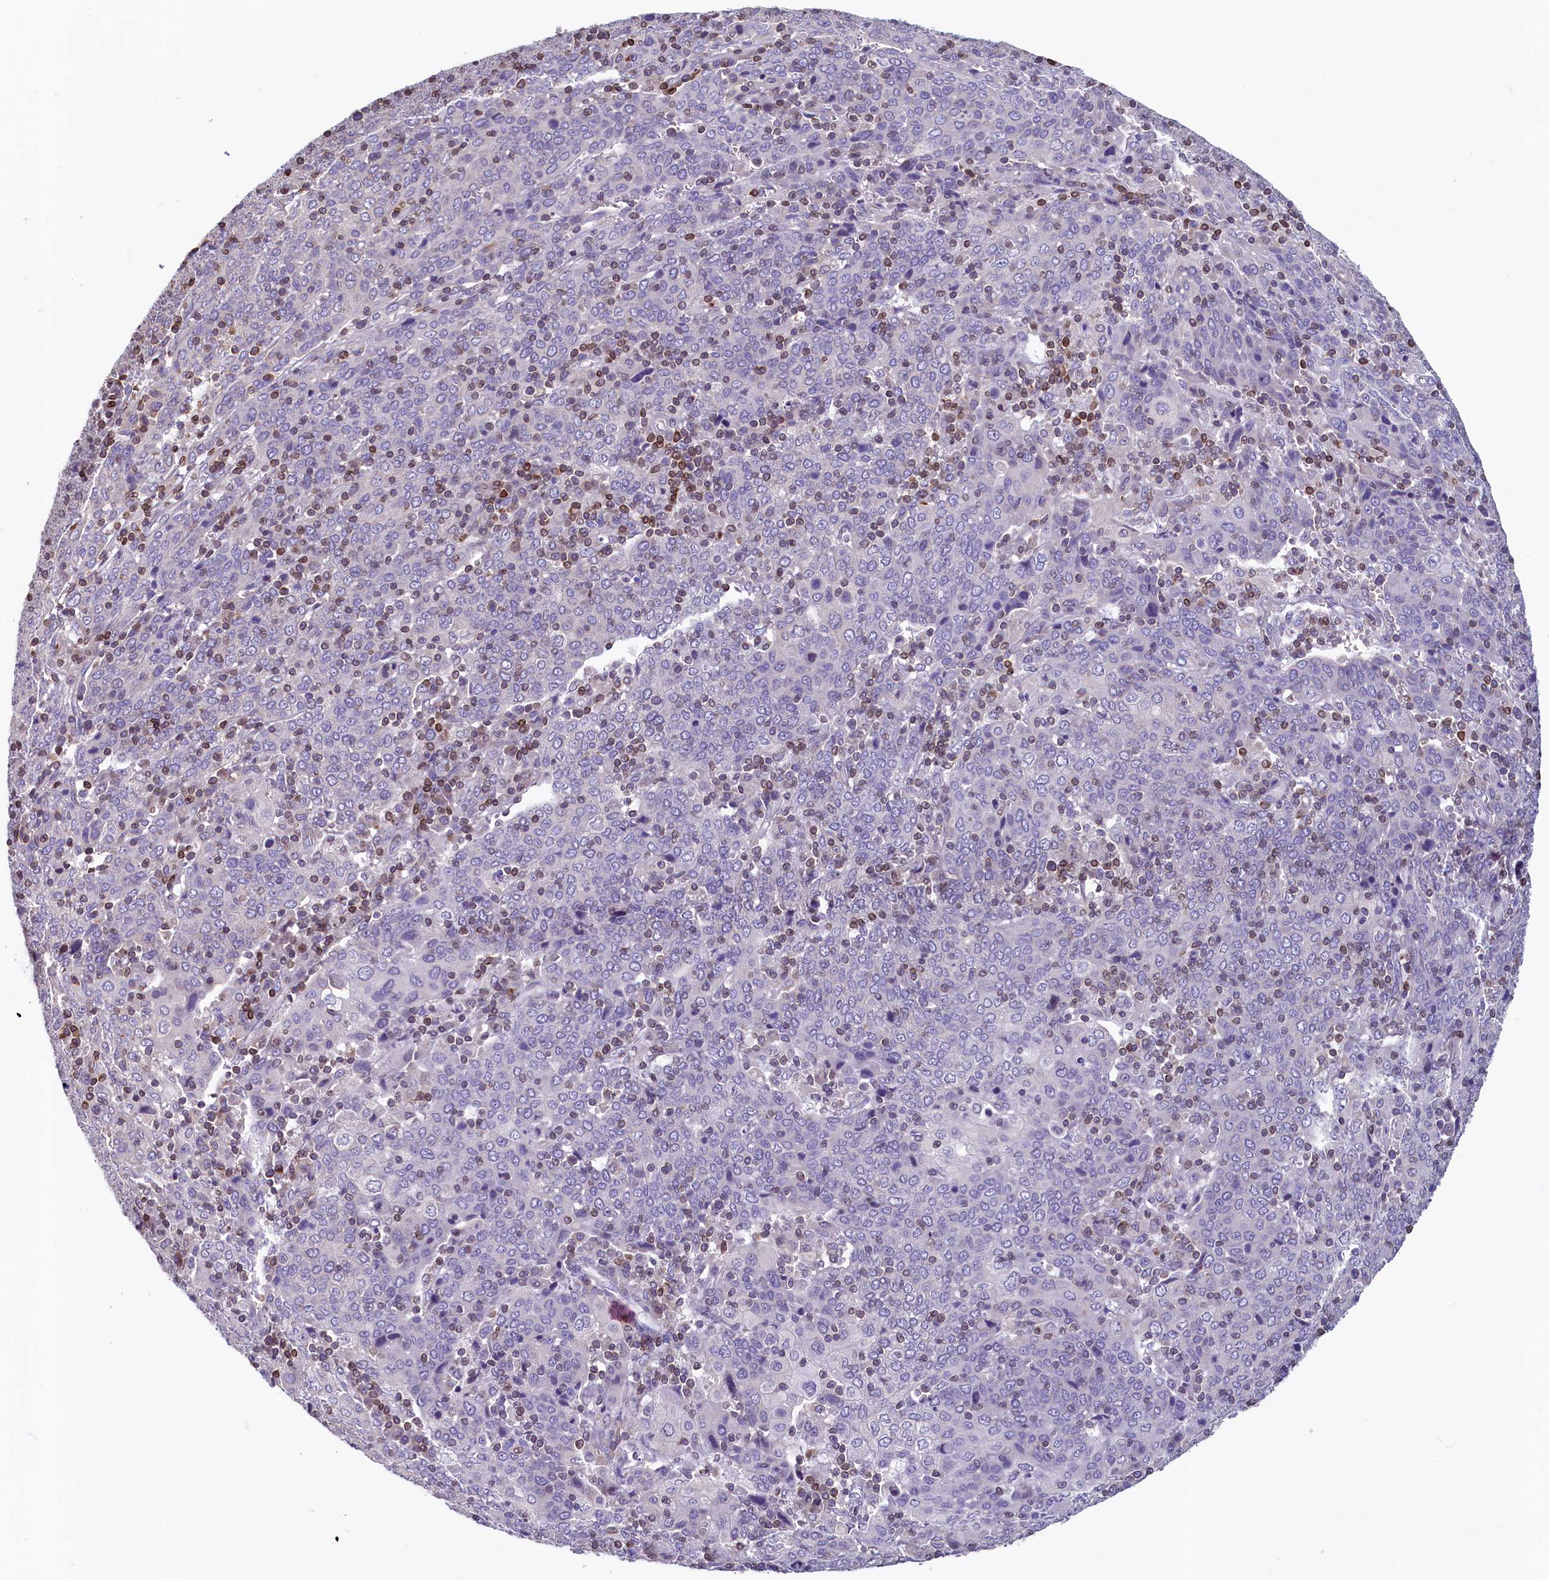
{"staining": {"intensity": "negative", "quantity": "none", "location": "none"}, "tissue": "cervical cancer", "cell_type": "Tumor cells", "image_type": "cancer", "snomed": [{"axis": "morphology", "description": "Squamous cell carcinoma, NOS"}, {"axis": "topography", "description": "Cervix"}], "caption": "Protein analysis of cervical cancer reveals no significant expression in tumor cells.", "gene": "TRAF3IP3", "patient": {"sex": "female", "age": 67}}